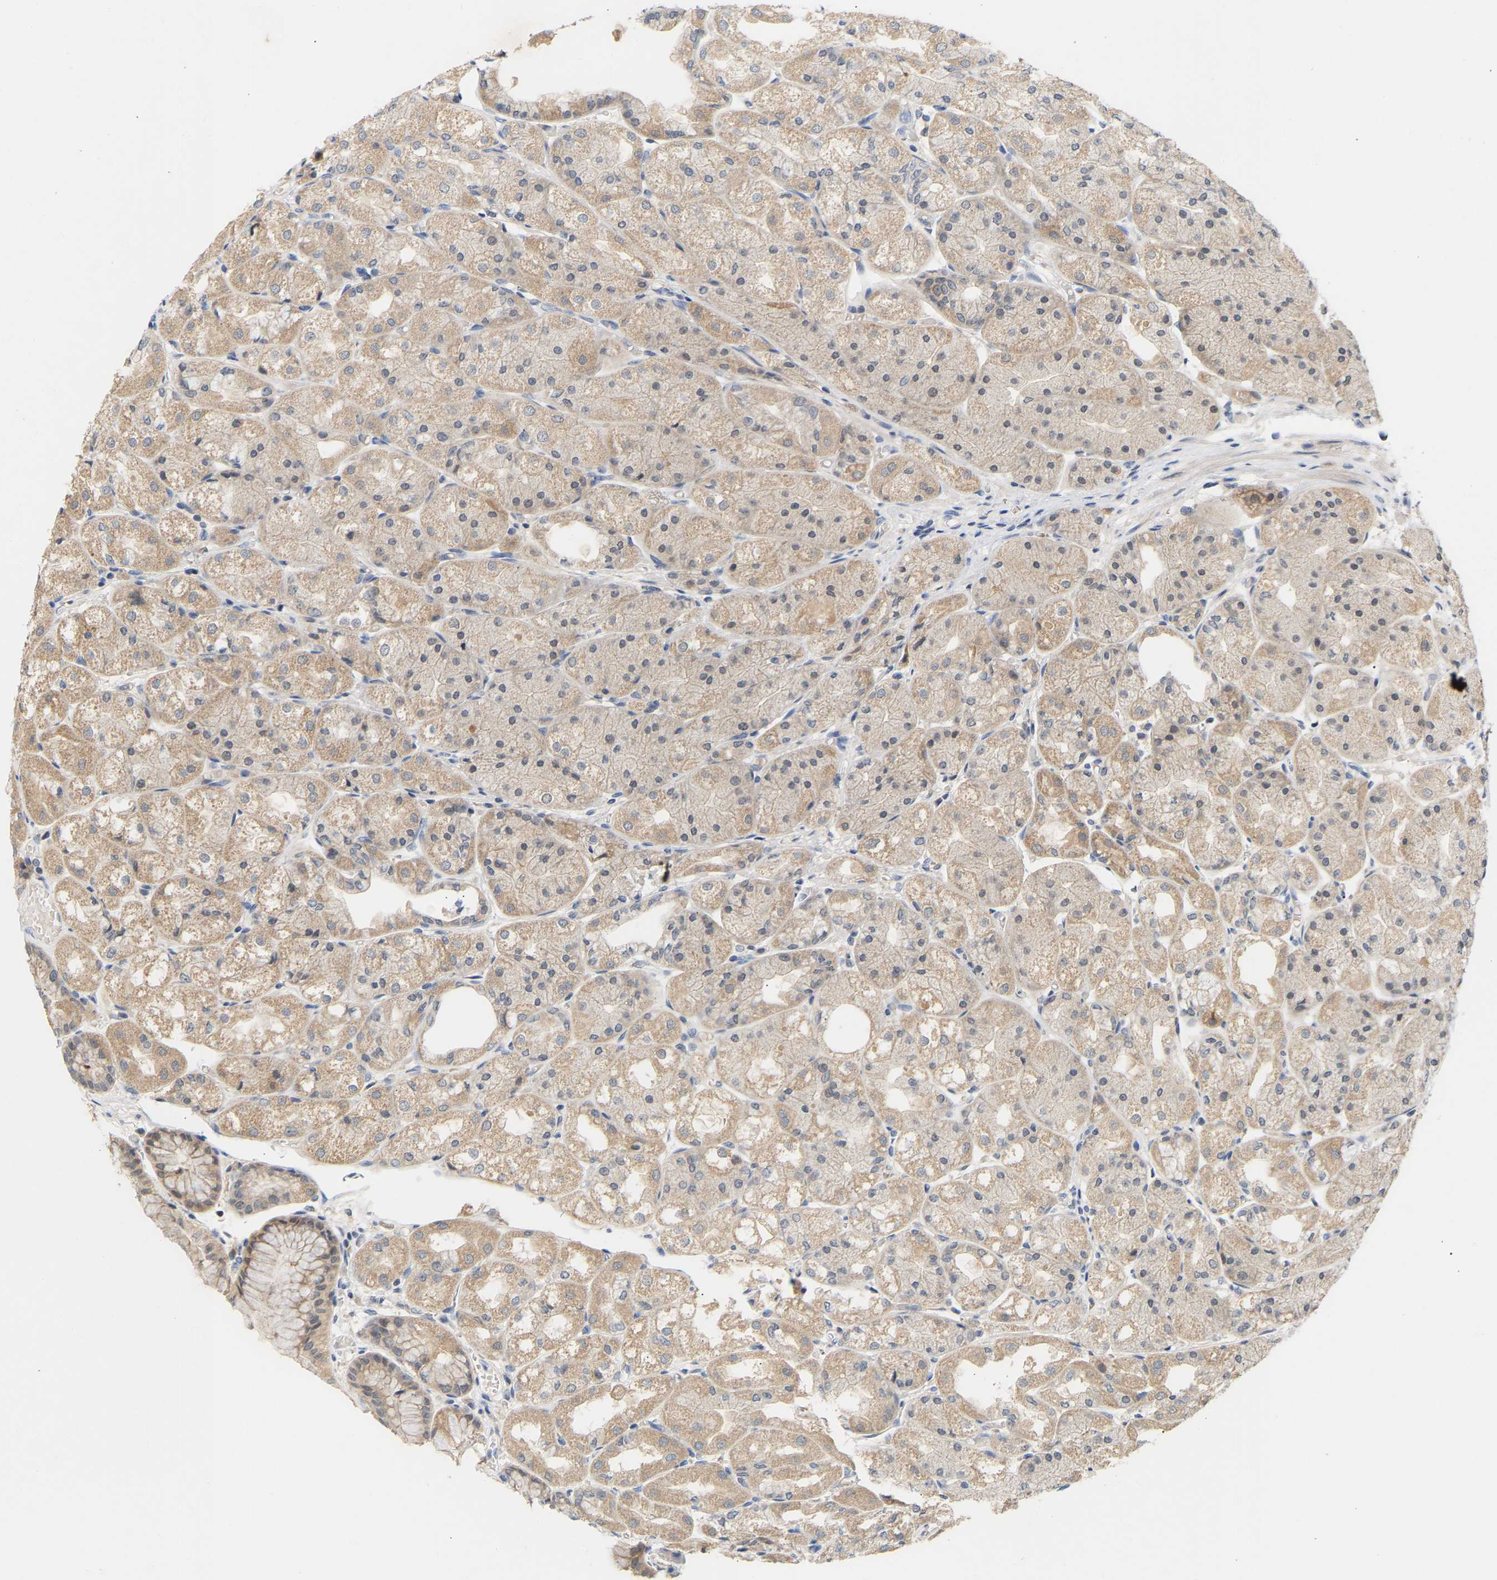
{"staining": {"intensity": "moderate", "quantity": ">75%", "location": "cytoplasmic/membranous"}, "tissue": "stomach", "cell_type": "Glandular cells", "image_type": "normal", "snomed": [{"axis": "morphology", "description": "Normal tissue, NOS"}, {"axis": "topography", "description": "Stomach, upper"}], "caption": "About >75% of glandular cells in benign human stomach demonstrate moderate cytoplasmic/membranous protein positivity as visualized by brown immunohistochemical staining.", "gene": "TPMT", "patient": {"sex": "male", "age": 72}}